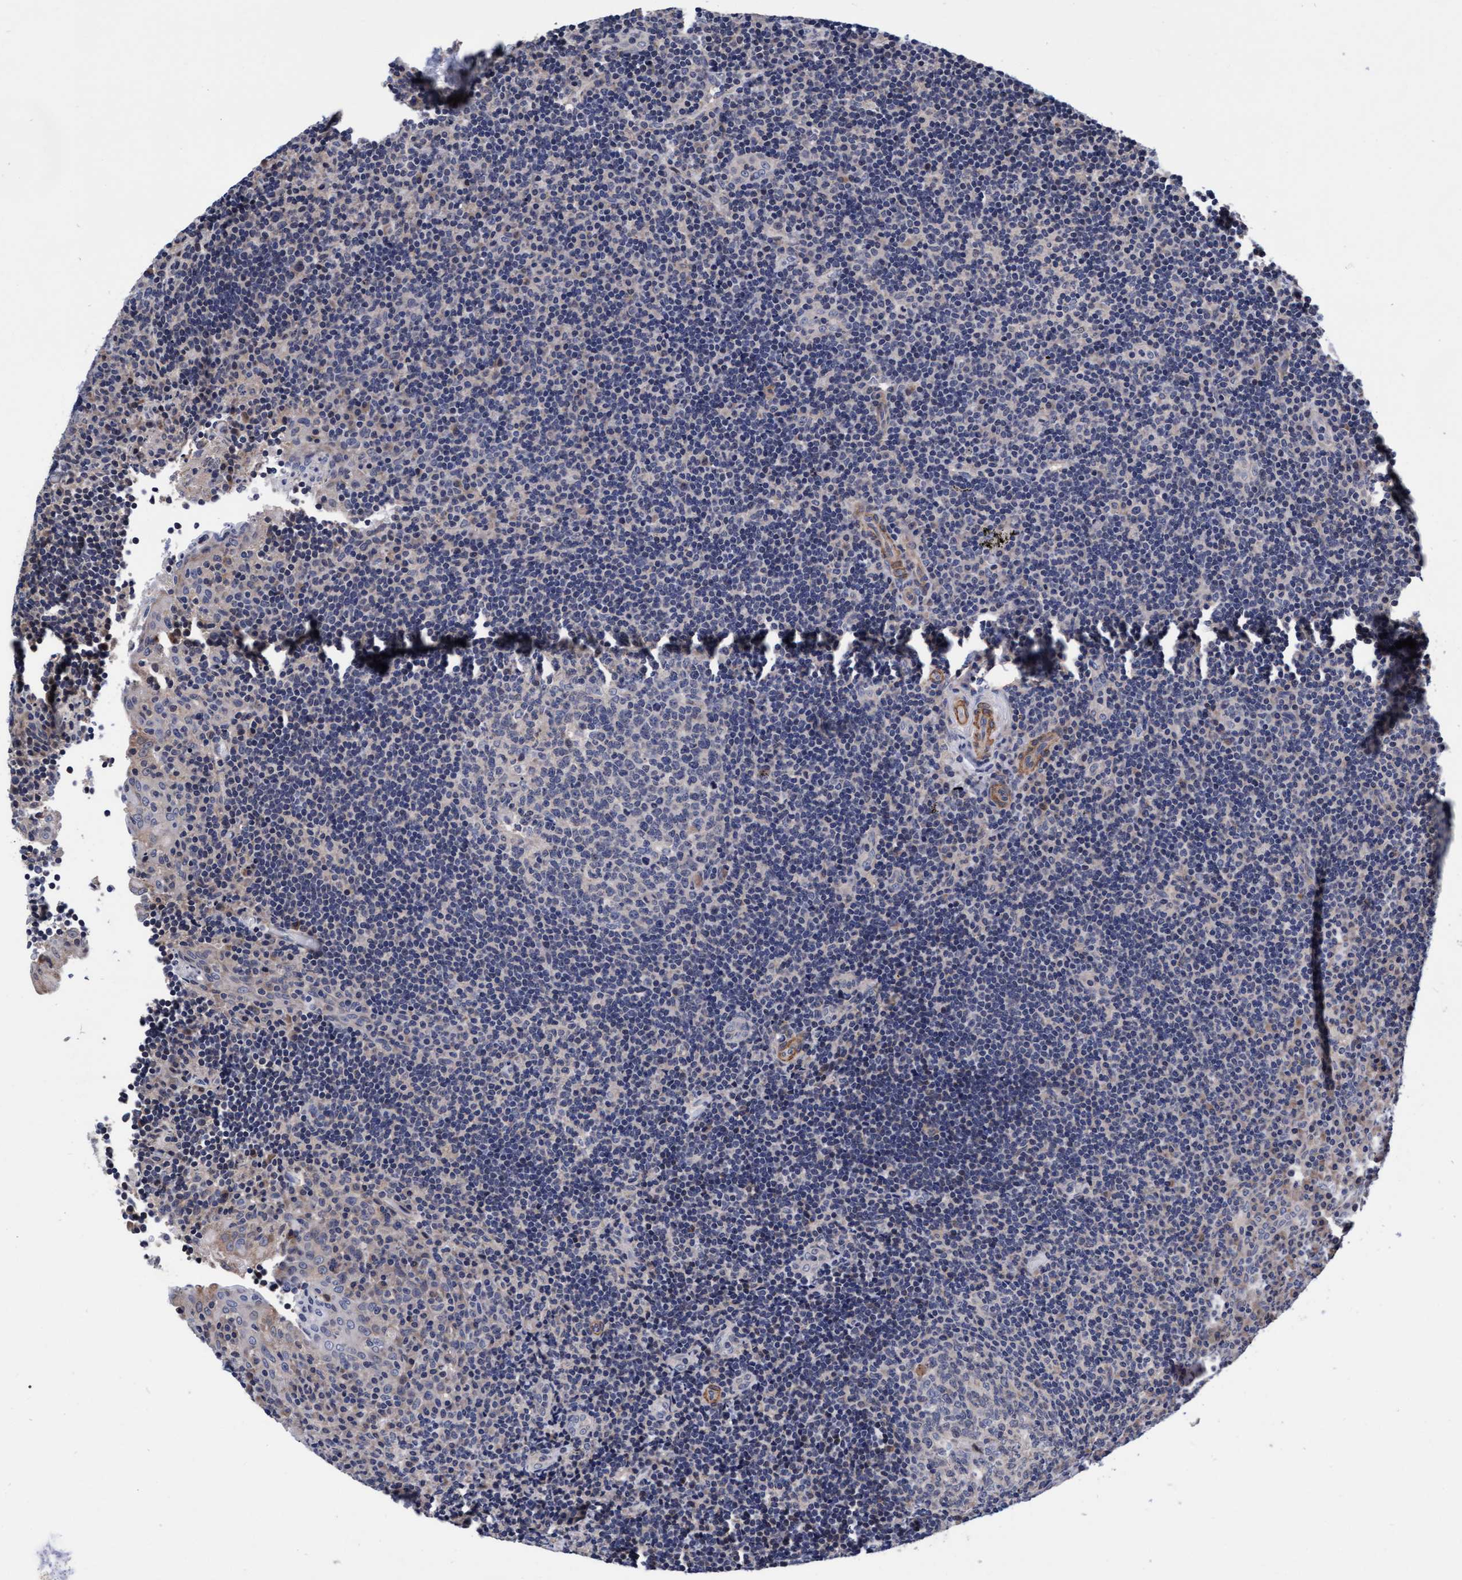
{"staining": {"intensity": "negative", "quantity": "none", "location": "none"}, "tissue": "lymphoma", "cell_type": "Tumor cells", "image_type": "cancer", "snomed": [{"axis": "morphology", "description": "Malignant lymphoma, non-Hodgkin's type, High grade"}, {"axis": "topography", "description": "Tonsil"}], "caption": "Immunohistochemical staining of human lymphoma reveals no significant staining in tumor cells. (Stains: DAB IHC with hematoxylin counter stain, Microscopy: brightfield microscopy at high magnification).", "gene": "EFCAB13", "patient": {"sex": "female", "age": 36}}